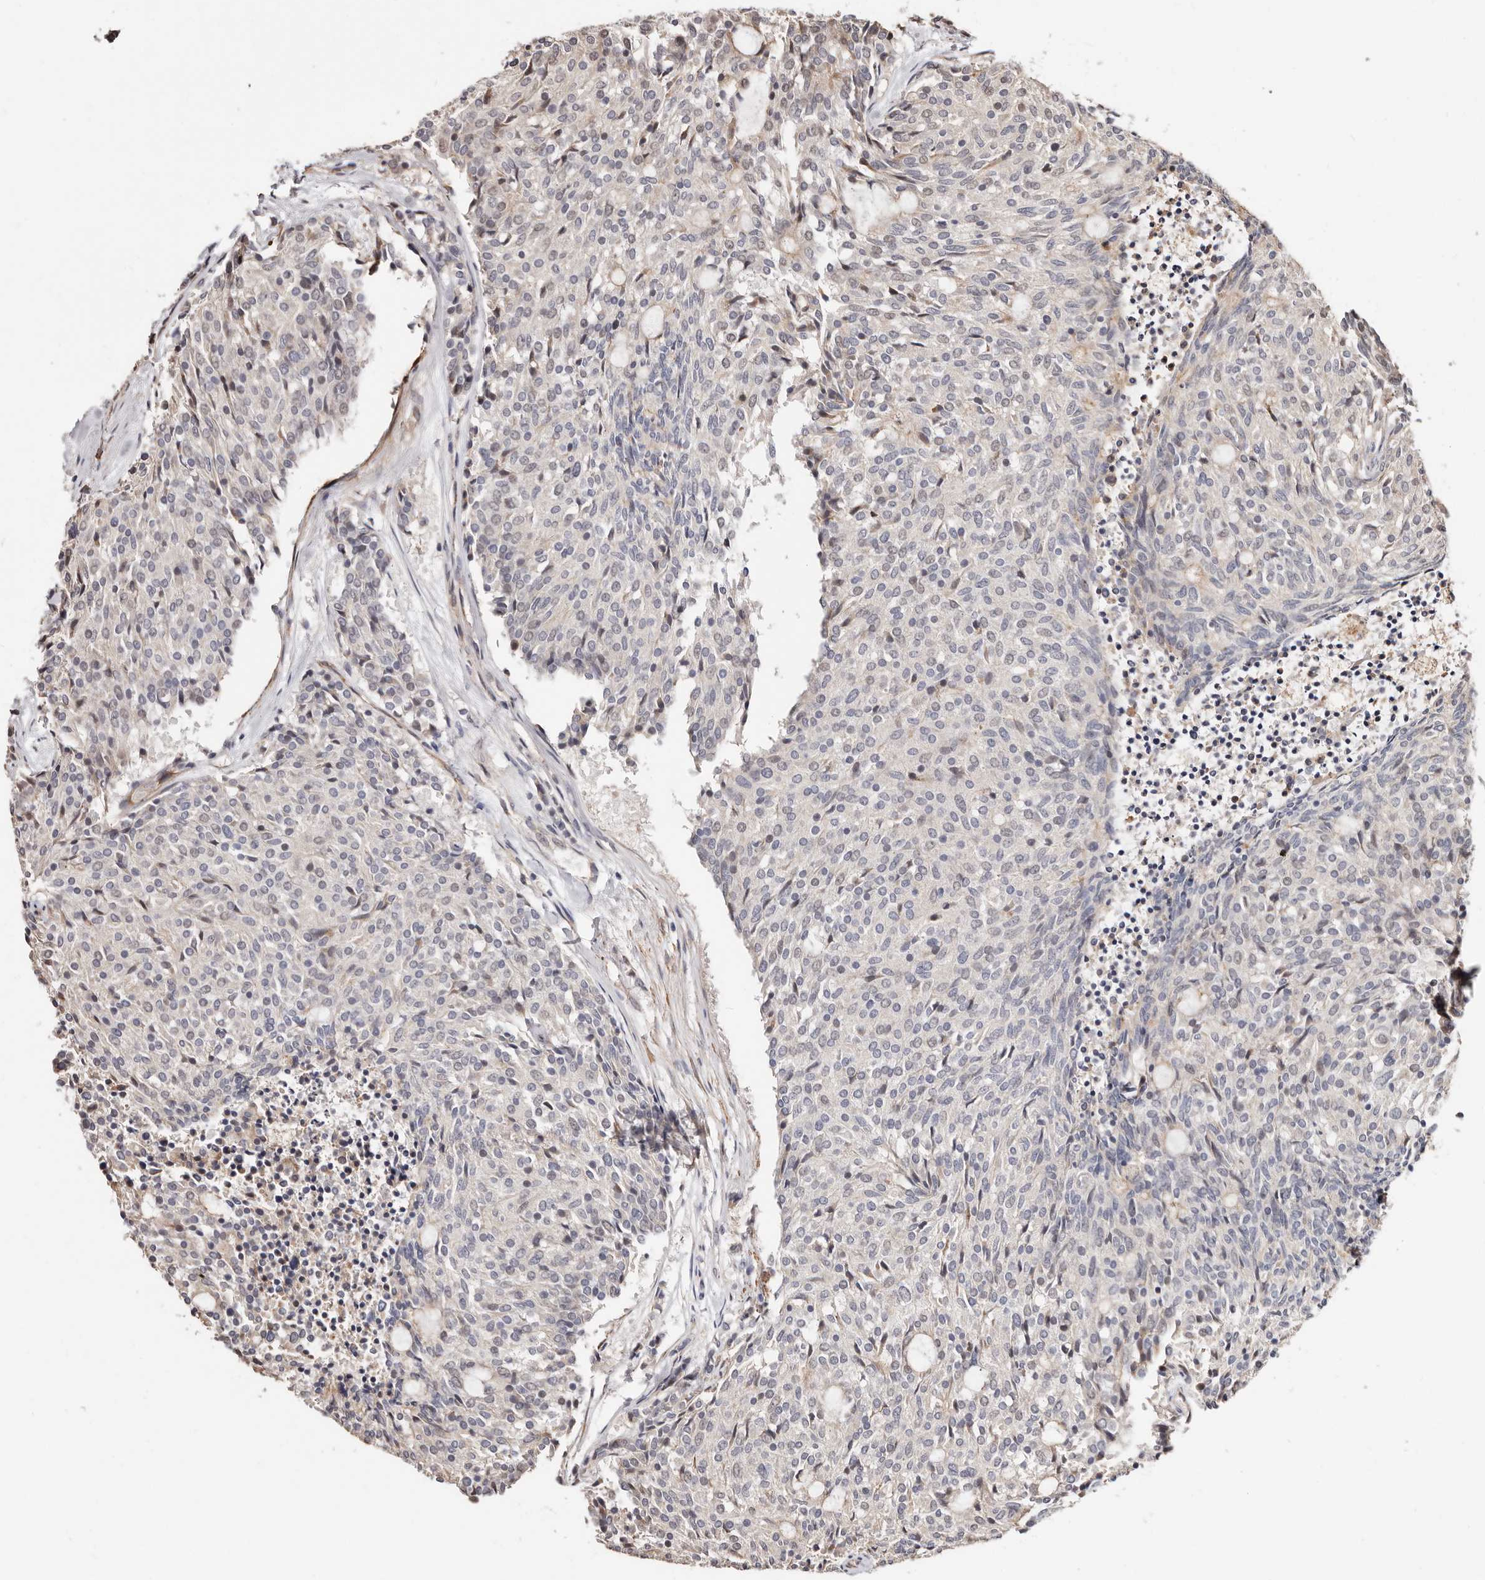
{"staining": {"intensity": "negative", "quantity": "none", "location": "none"}, "tissue": "carcinoid", "cell_type": "Tumor cells", "image_type": "cancer", "snomed": [{"axis": "morphology", "description": "Carcinoid, malignant, NOS"}, {"axis": "topography", "description": "Pancreas"}], "caption": "Protein analysis of carcinoid (malignant) exhibits no significant expression in tumor cells.", "gene": "TRIP13", "patient": {"sex": "female", "age": 54}}